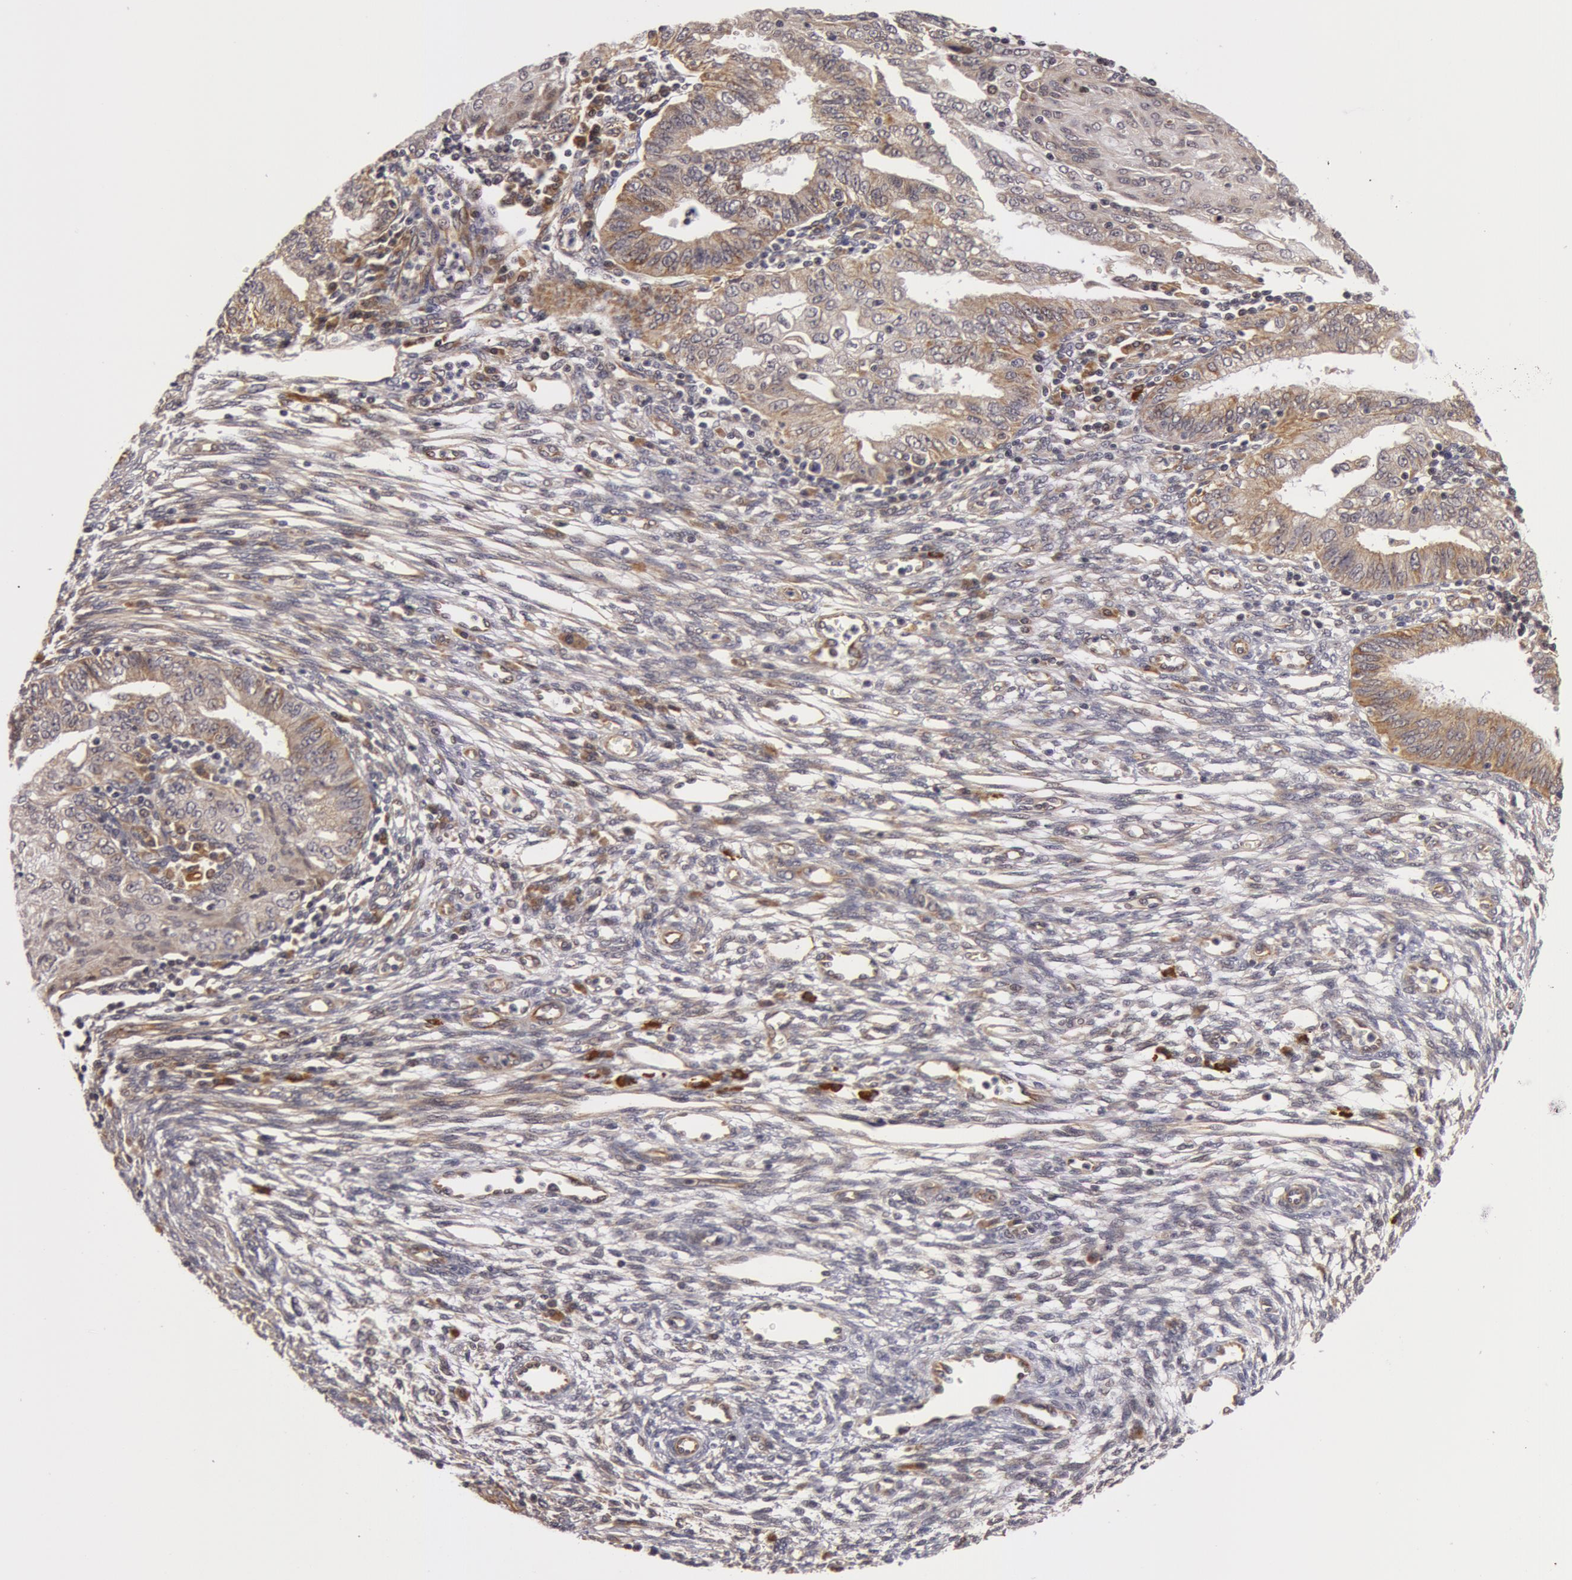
{"staining": {"intensity": "moderate", "quantity": "25%-75%", "location": "cytoplasmic/membranous"}, "tissue": "endometrial cancer", "cell_type": "Tumor cells", "image_type": "cancer", "snomed": [{"axis": "morphology", "description": "Adenocarcinoma, NOS"}, {"axis": "topography", "description": "Endometrium"}], "caption": "Immunohistochemical staining of endometrial adenocarcinoma exhibits moderate cytoplasmic/membranous protein positivity in approximately 25%-75% of tumor cells. The staining was performed using DAB (3,3'-diaminobenzidine) to visualize the protein expression in brown, while the nuclei were stained in blue with hematoxylin (Magnification: 20x).", "gene": "SYTL4", "patient": {"sex": "female", "age": 51}}